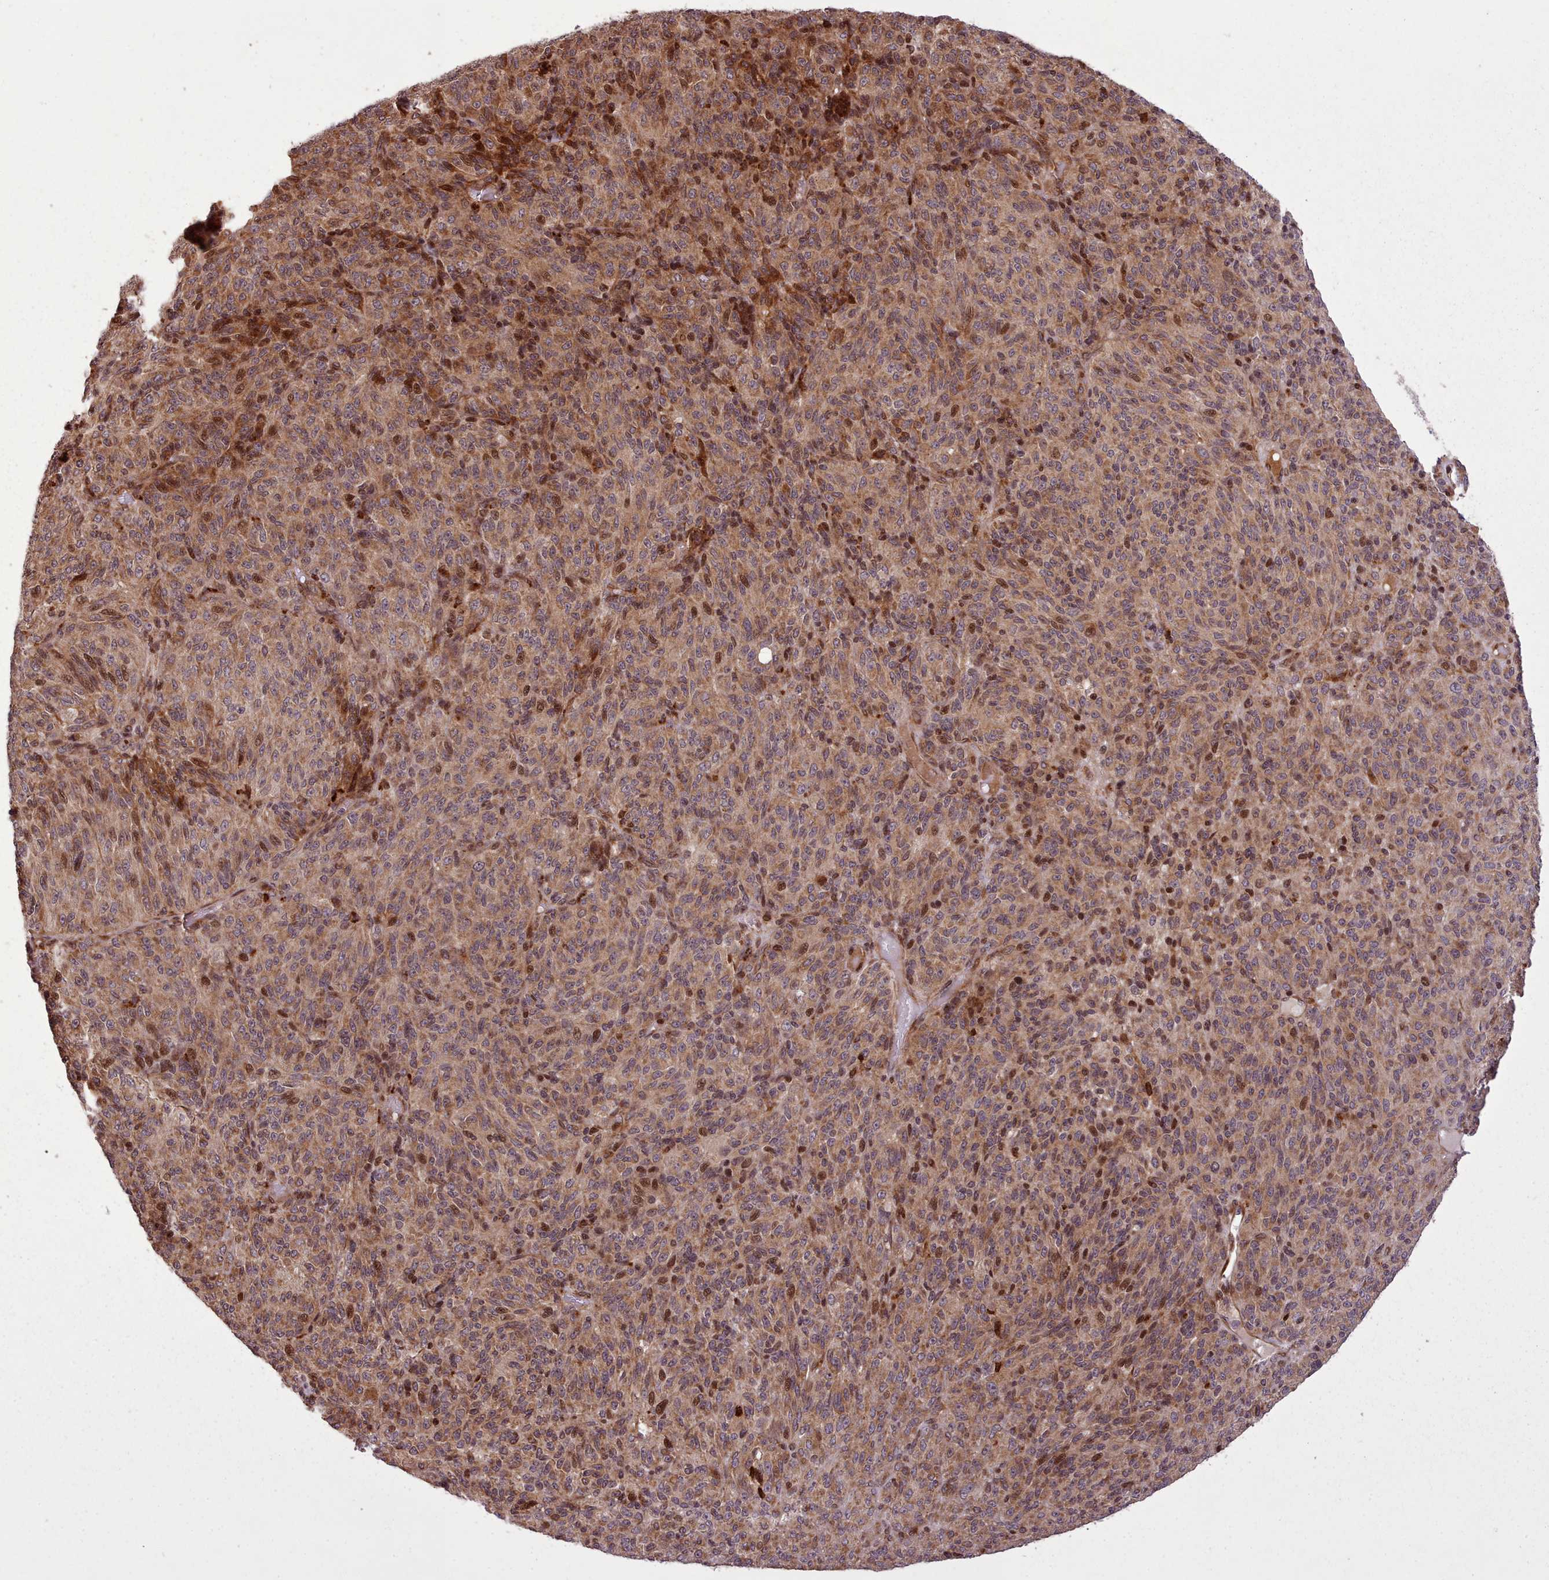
{"staining": {"intensity": "moderate", "quantity": ">75%", "location": "cytoplasmic/membranous,nuclear"}, "tissue": "melanoma", "cell_type": "Tumor cells", "image_type": "cancer", "snomed": [{"axis": "morphology", "description": "Malignant melanoma, Metastatic site"}, {"axis": "topography", "description": "Brain"}], "caption": "A brown stain highlights moderate cytoplasmic/membranous and nuclear positivity of a protein in melanoma tumor cells.", "gene": "NLRP7", "patient": {"sex": "female", "age": 56}}